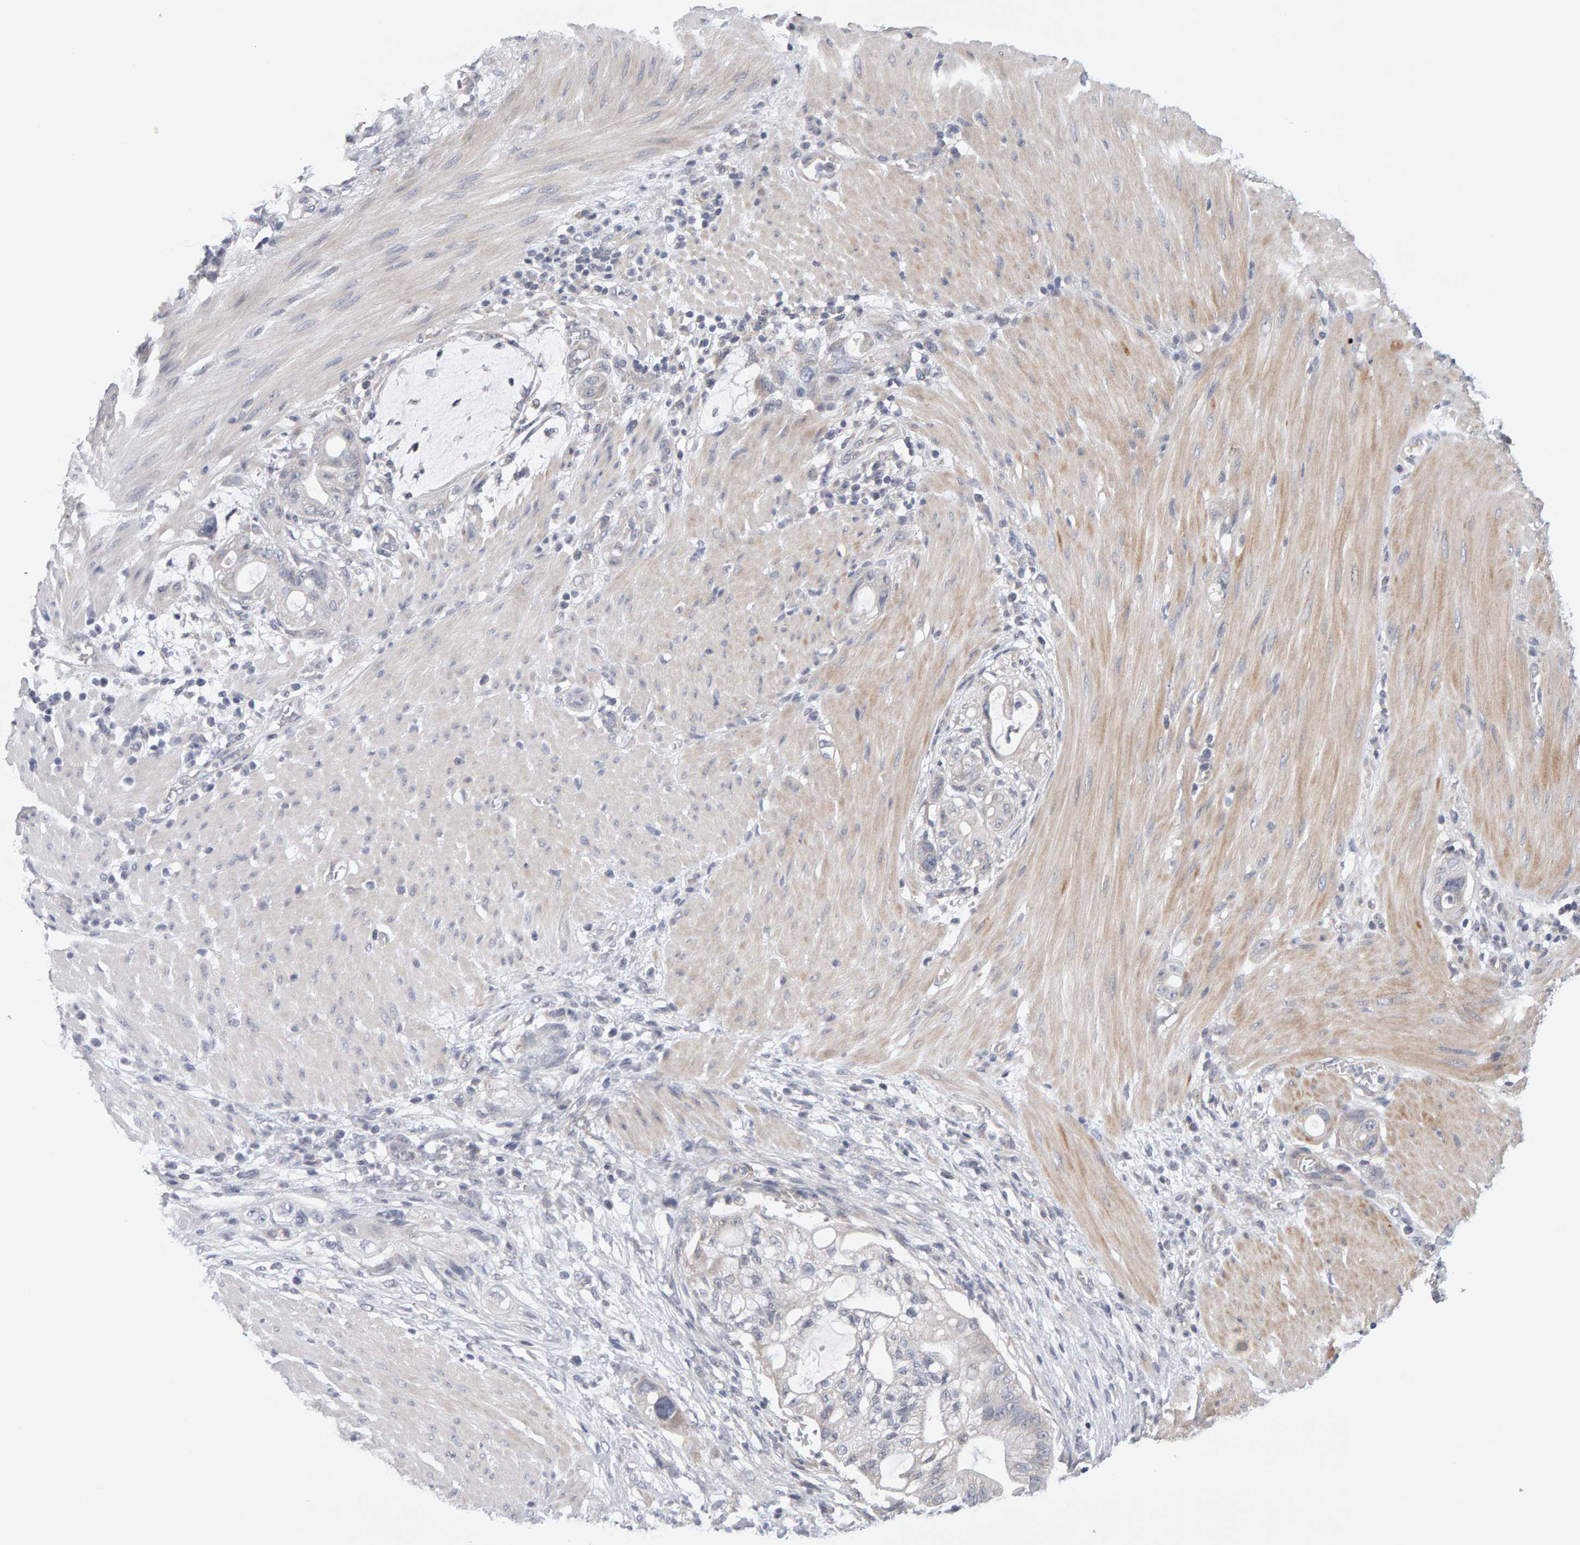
{"staining": {"intensity": "weak", "quantity": "<25%", "location": "cytoplasmic/membranous"}, "tissue": "stomach cancer", "cell_type": "Tumor cells", "image_type": "cancer", "snomed": [{"axis": "morphology", "description": "Adenocarcinoma, NOS"}, {"axis": "topography", "description": "Stomach"}, {"axis": "topography", "description": "Stomach, lower"}], "caption": "Human stomach cancer stained for a protein using immunohistochemistry (IHC) shows no staining in tumor cells.", "gene": "LZTS1", "patient": {"sex": "female", "age": 48}}